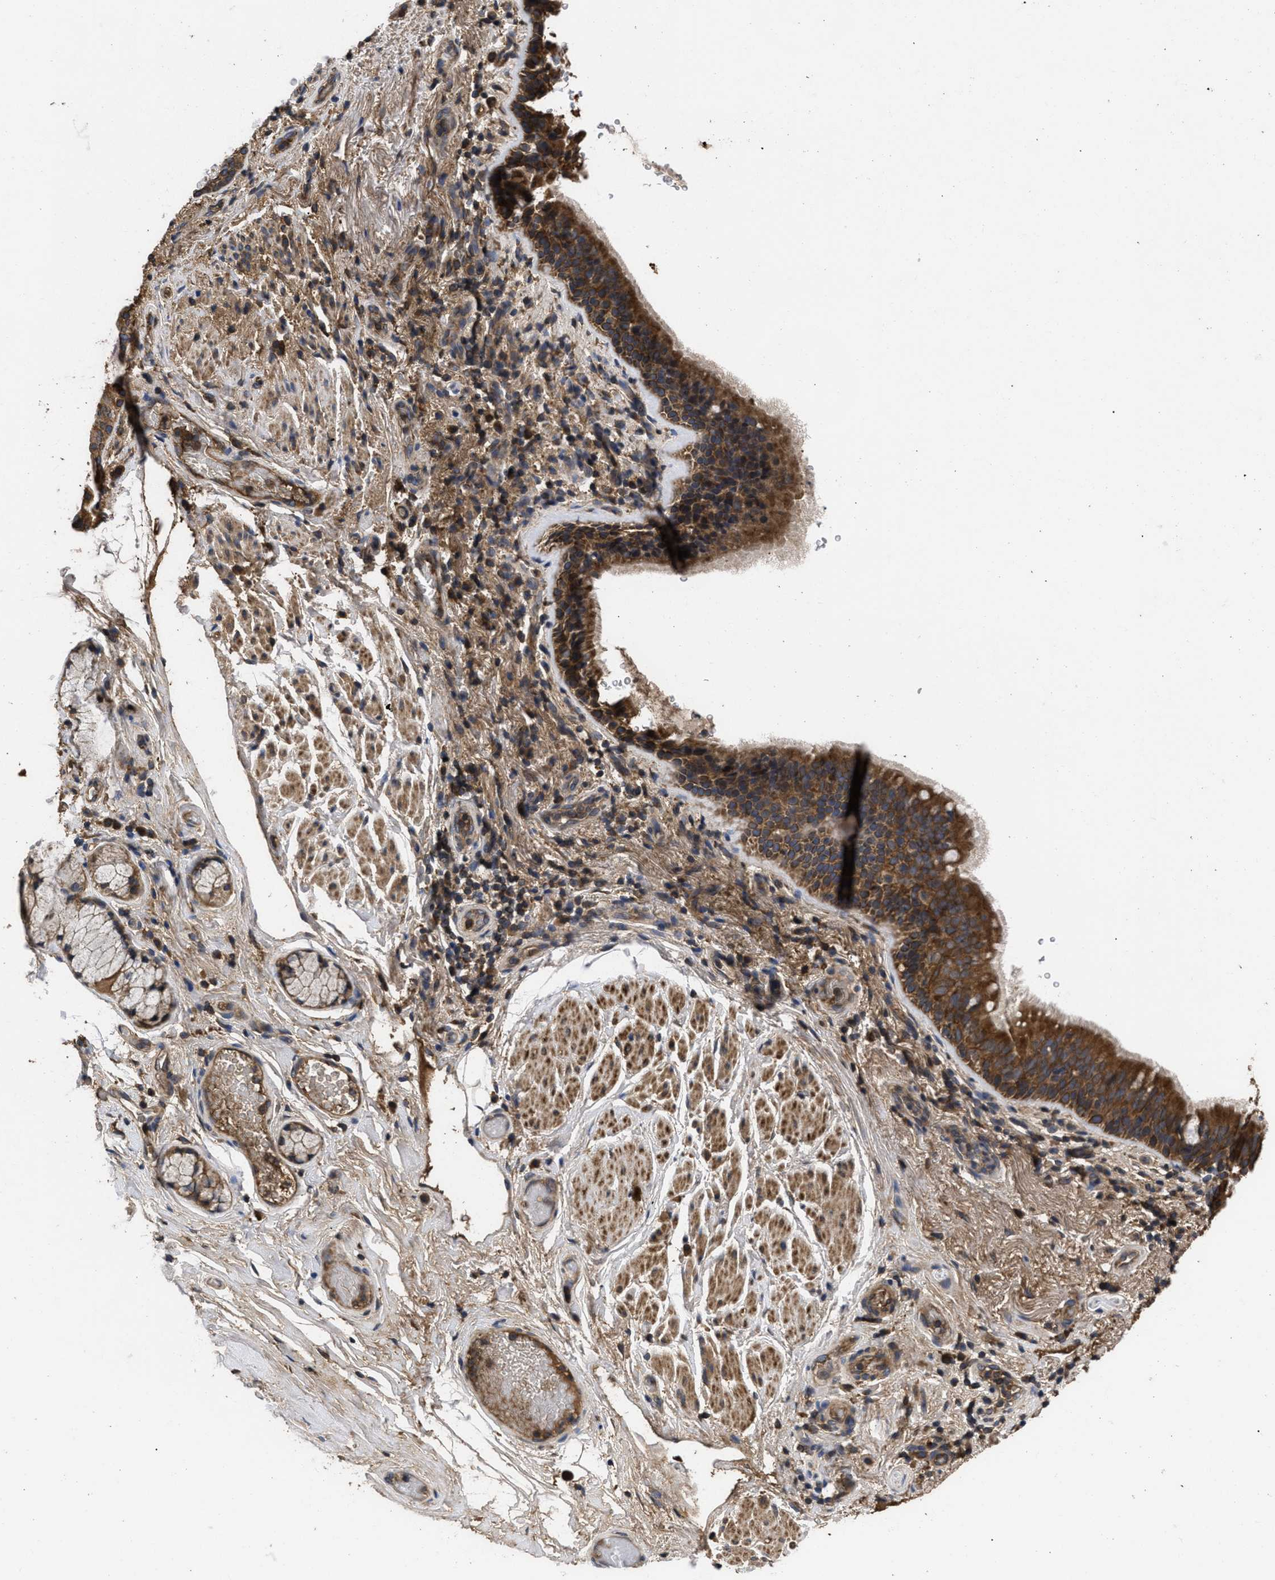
{"staining": {"intensity": "strong", "quantity": ">75%", "location": "cytoplasmic/membranous"}, "tissue": "bronchus", "cell_type": "Respiratory epithelial cells", "image_type": "normal", "snomed": [{"axis": "morphology", "description": "Normal tissue, NOS"}, {"axis": "morphology", "description": "Inflammation, NOS"}, {"axis": "topography", "description": "Cartilage tissue"}, {"axis": "topography", "description": "Bronchus"}], "caption": "A histopathology image showing strong cytoplasmic/membranous positivity in approximately >75% of respiratory epithelial cells in unremarkable bronchus, as visualized by brown immunohistochemical staining.", "gene": "LRRC3", "patient": {"sex": "male", "age": 77}}